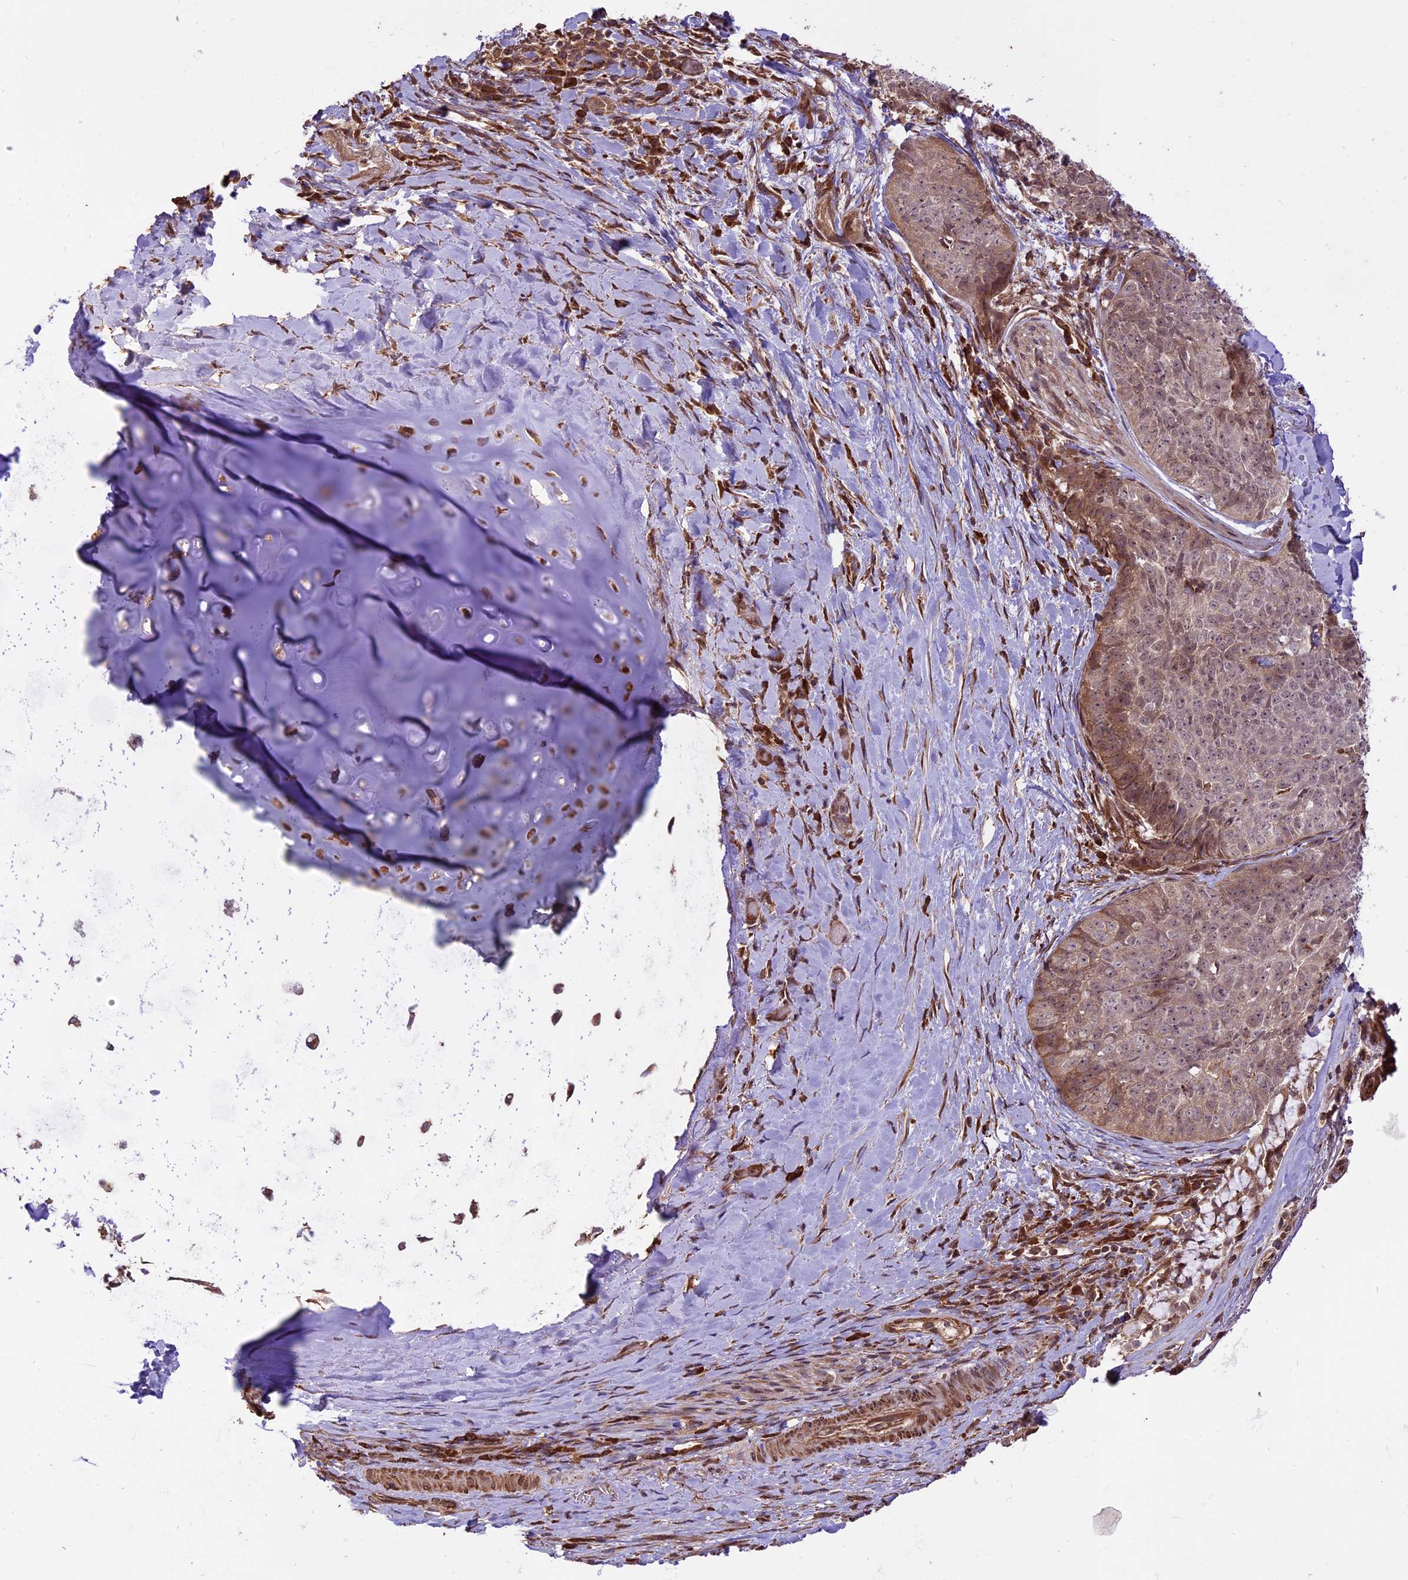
{"staining": {"intensity": "moderate", "quantity": "25%-75%", "location": "cytoplasmic/membranous"}, "tissue": "adipose tissue", "cell_type": "Adipocytes", "image_type": "normal", "snomed": [{"axis": "morphology", "description": "Normal tissue, NOS"}, {"axis": "morphology", "description": "Squamous cell carcinoma, NOS"}, {"axis": "topography", "description": "Bronchus"}, {"axis": "topography", "description": "Lung"}], "caption": "A brown stain labels moderate cytoplasmic/membranous positivity of a protein in adipocytes of normal adipose tissue.", "gene": "HDAC5", "patient": {"sex": "male", "age": 64}}